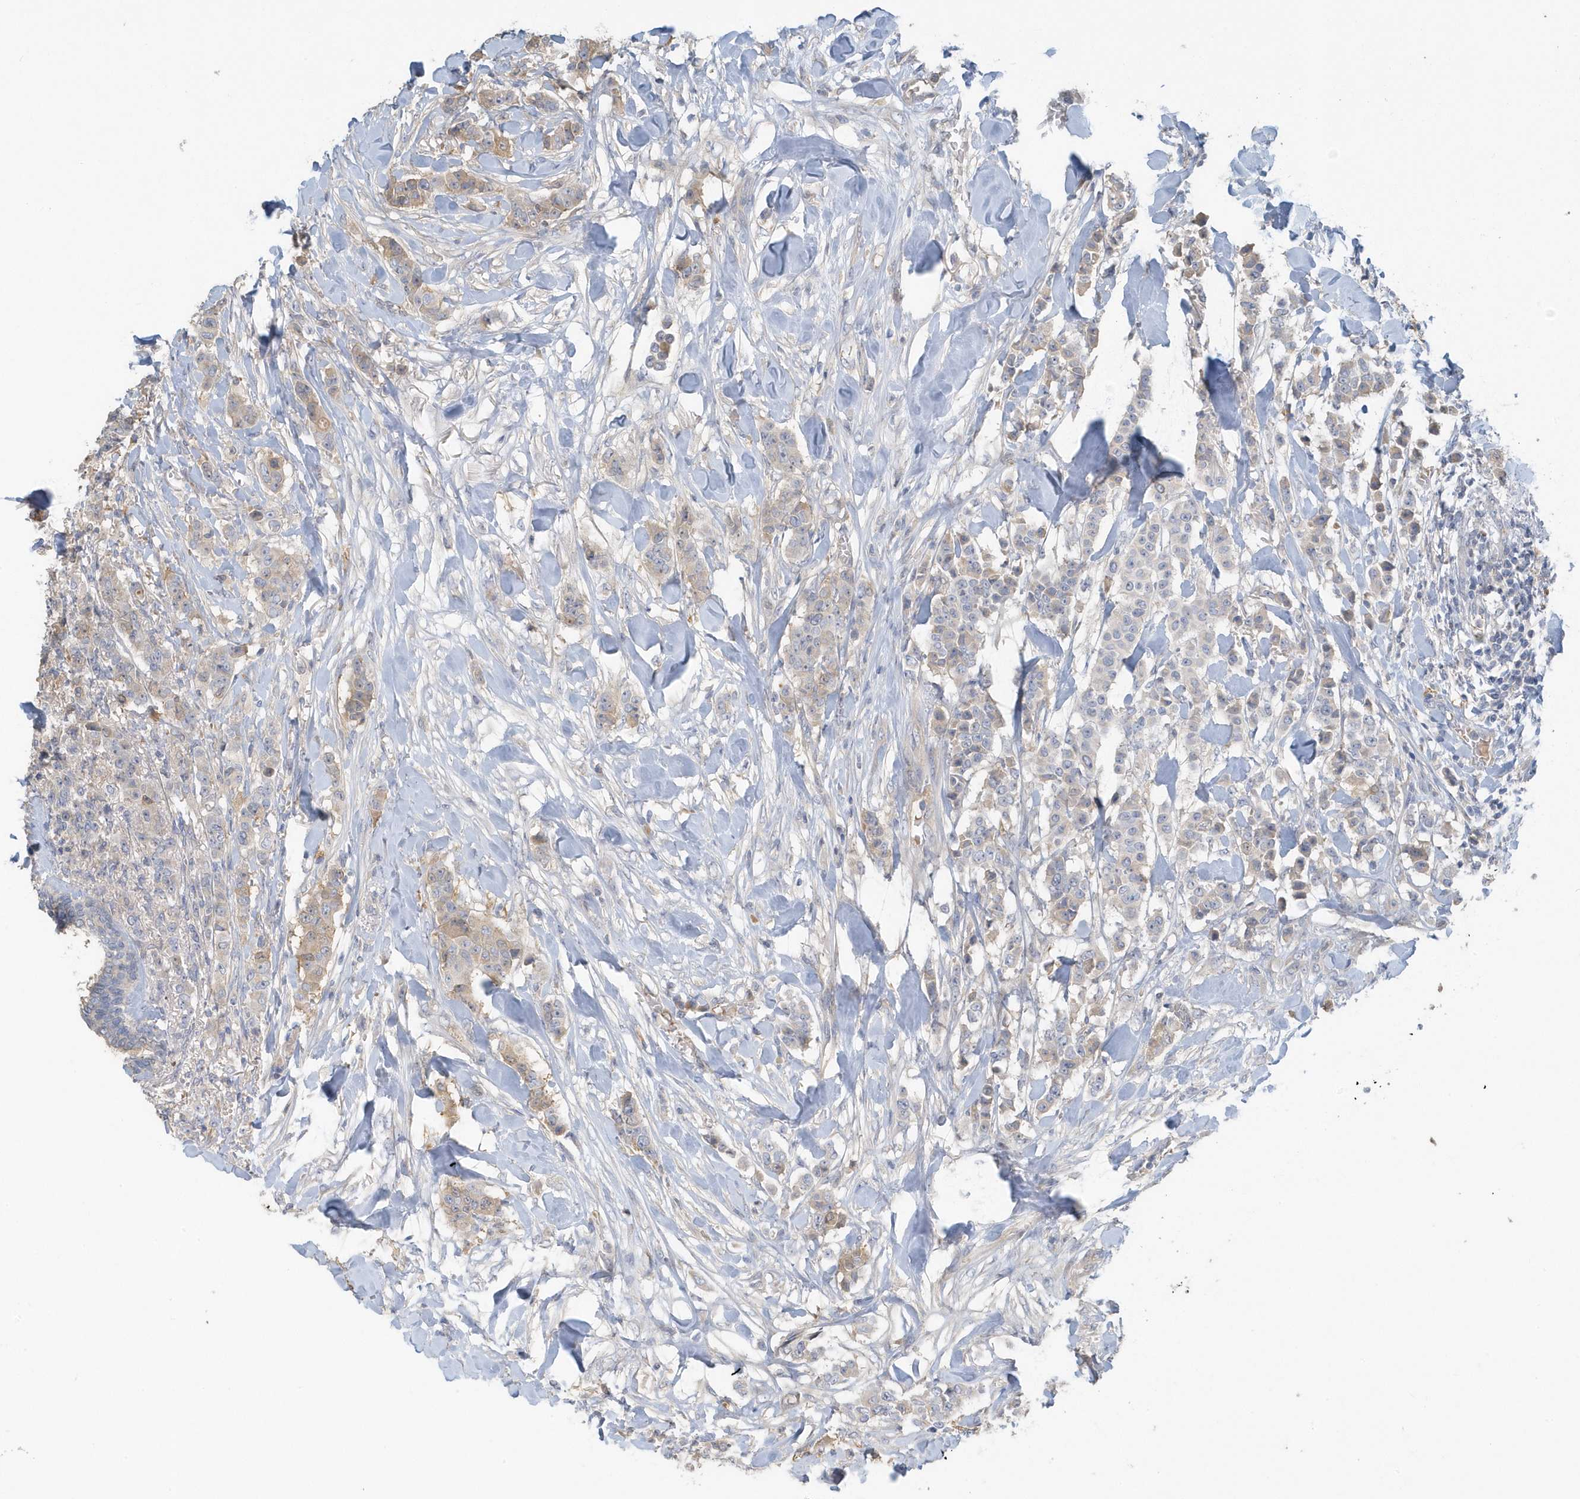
{"staining": {"intensity": "weak", "quantity": "<25%", "location": "cytoplasmic/membranous"}, "tissue": "breast cancer", "cell_type": "Tumor cells", "image_type": "cancer", "snomed": [{"axis": "morphology", "description": "Duct carcinoma"}, {"axis": "topography", "description": "Breast"}], "caption": "DAB immunohistochemical staining of breast intraductal carcinoma displays no significant staining in tumor cells.", "gene": "USP53", "patient": {"sex": "female", "age": 40}}